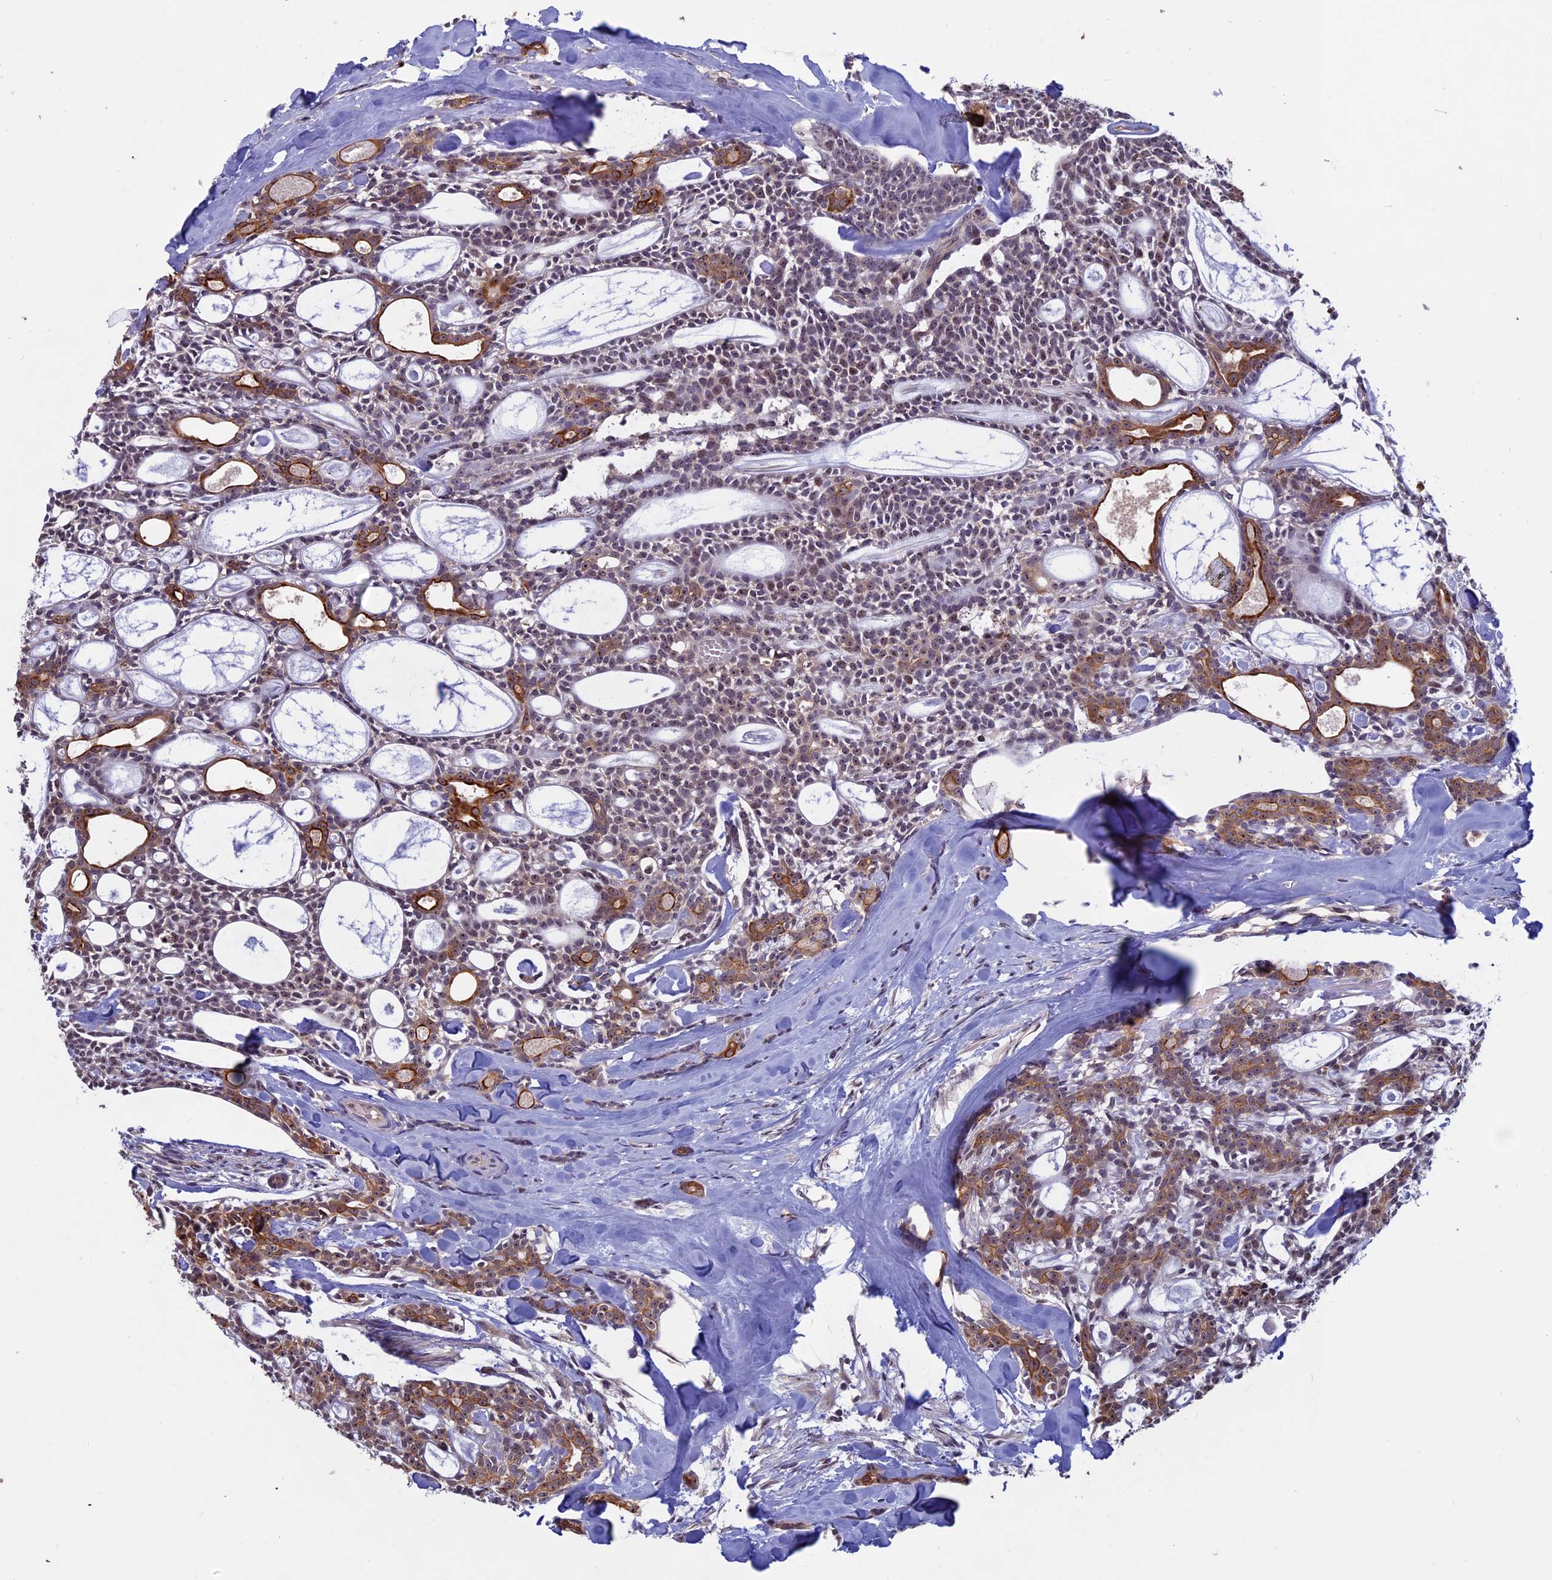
{"staining": {"intensity": "moderate", "quantity": "25%-75%", "location": "cytoplasmic/membranous,nuclear"}, "tissue": "head and neck cancer", "cell_type": "Tumor cells", "image_type": "cancer", "snomed": [{"axis": "morphology", "description": "Adenocarcinoma, NOS"}, {"axis": "topography", "description": "Salivary gland"}, {"axis": "topography", "description": "Head-Neck"}], "caption": "The photomicrograph demonstrates a brown stain indicating the presence of a protein in the cytoplasmic/membranous and nuclear of tumor cells in head and neck cancer. Nuclei are stained in blue.", "gene": "SPIRE1", "patient": {"sex": "male", "age": 55}}